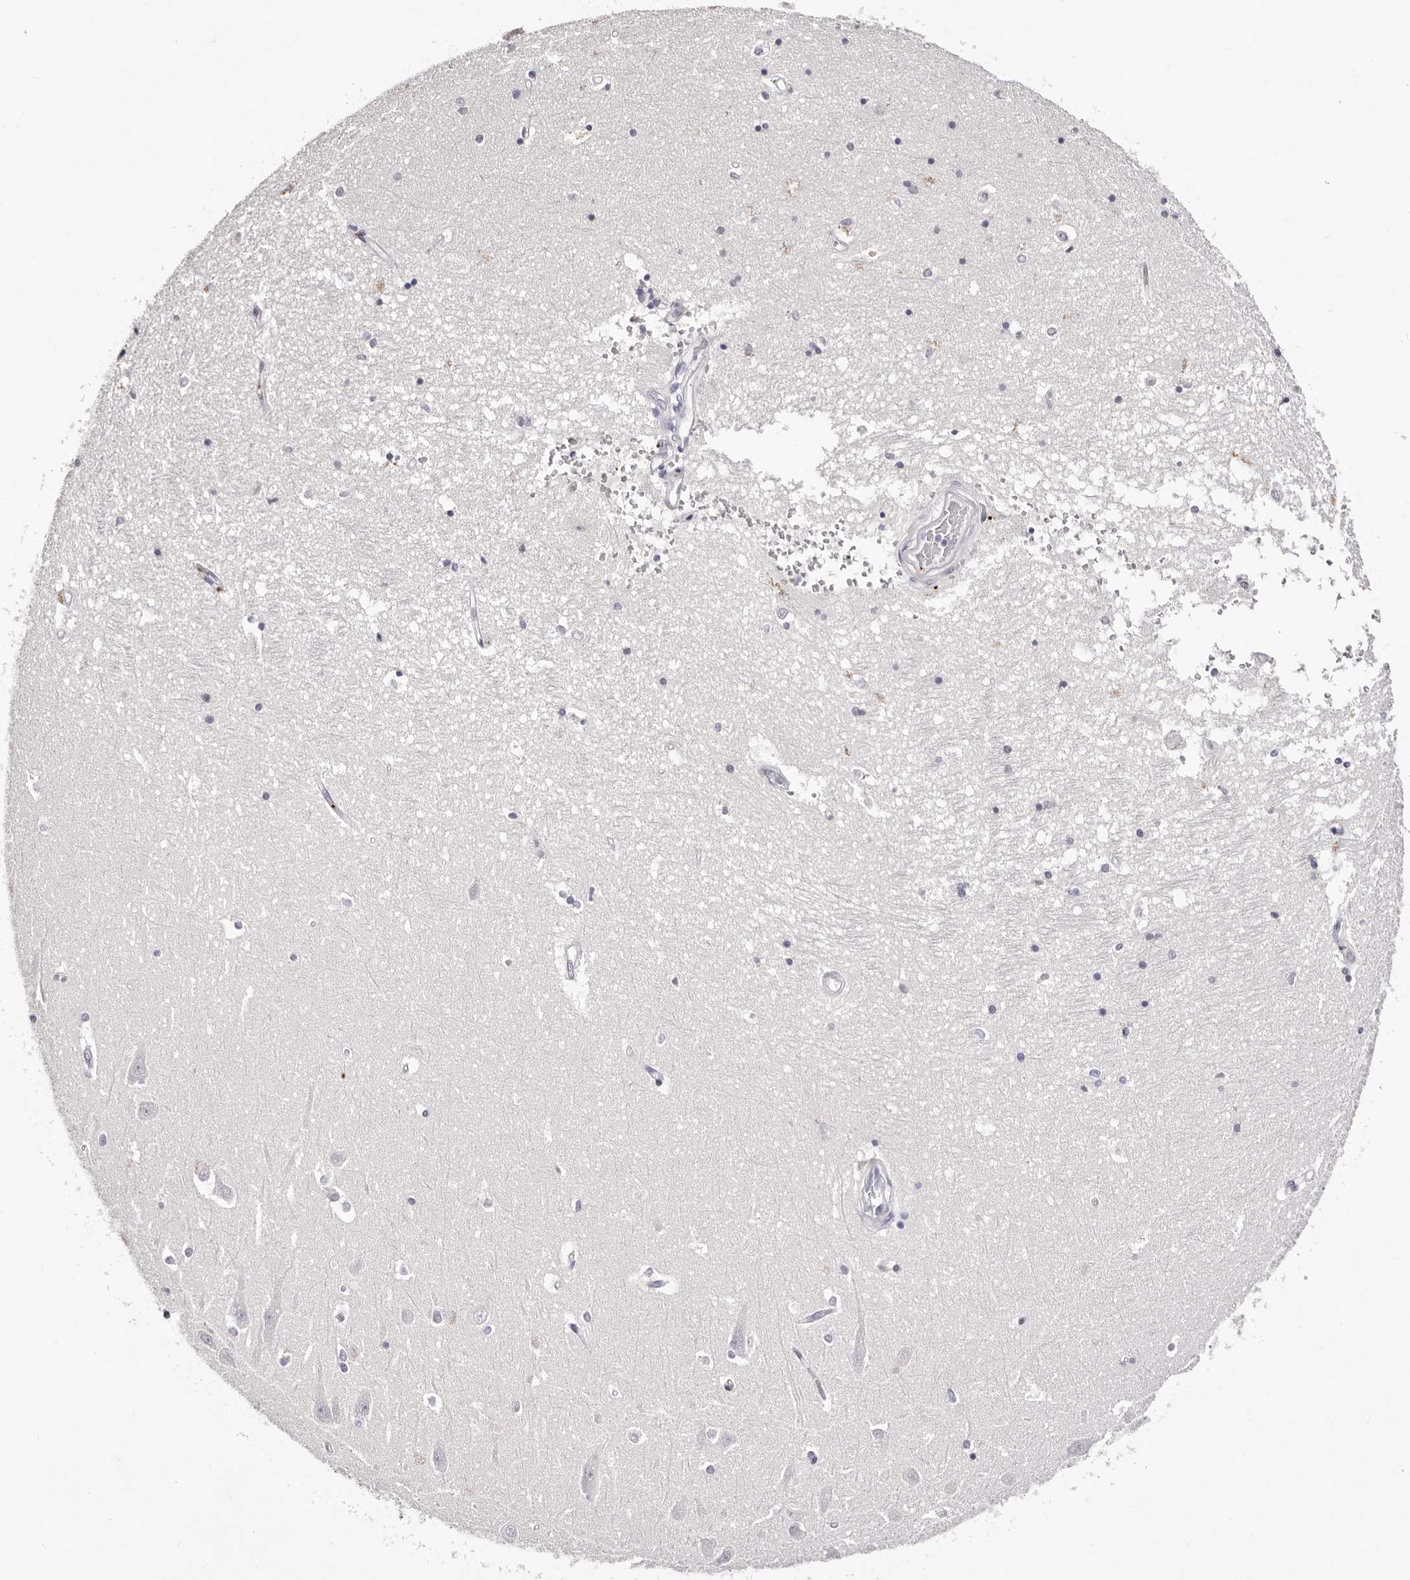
{"staining": {"intensity": "negative", "quantity": "none", "location": "none"}, "tissue": "hippocampus", "cell_type": "Glial cells", "image_type": "normal", "snomed": [{"axis": "morphology", "description": "Normal tissue, NOS"}, {"axis": "topography", "description": "Hippocampus"}], "caption": "IHC photomicrograph of normal human hippocampus stained for a protein (brown), which exhibits no positivity in glial cells.", "gene": "PF4", "patient": {"sex": "male", "age": 45}}